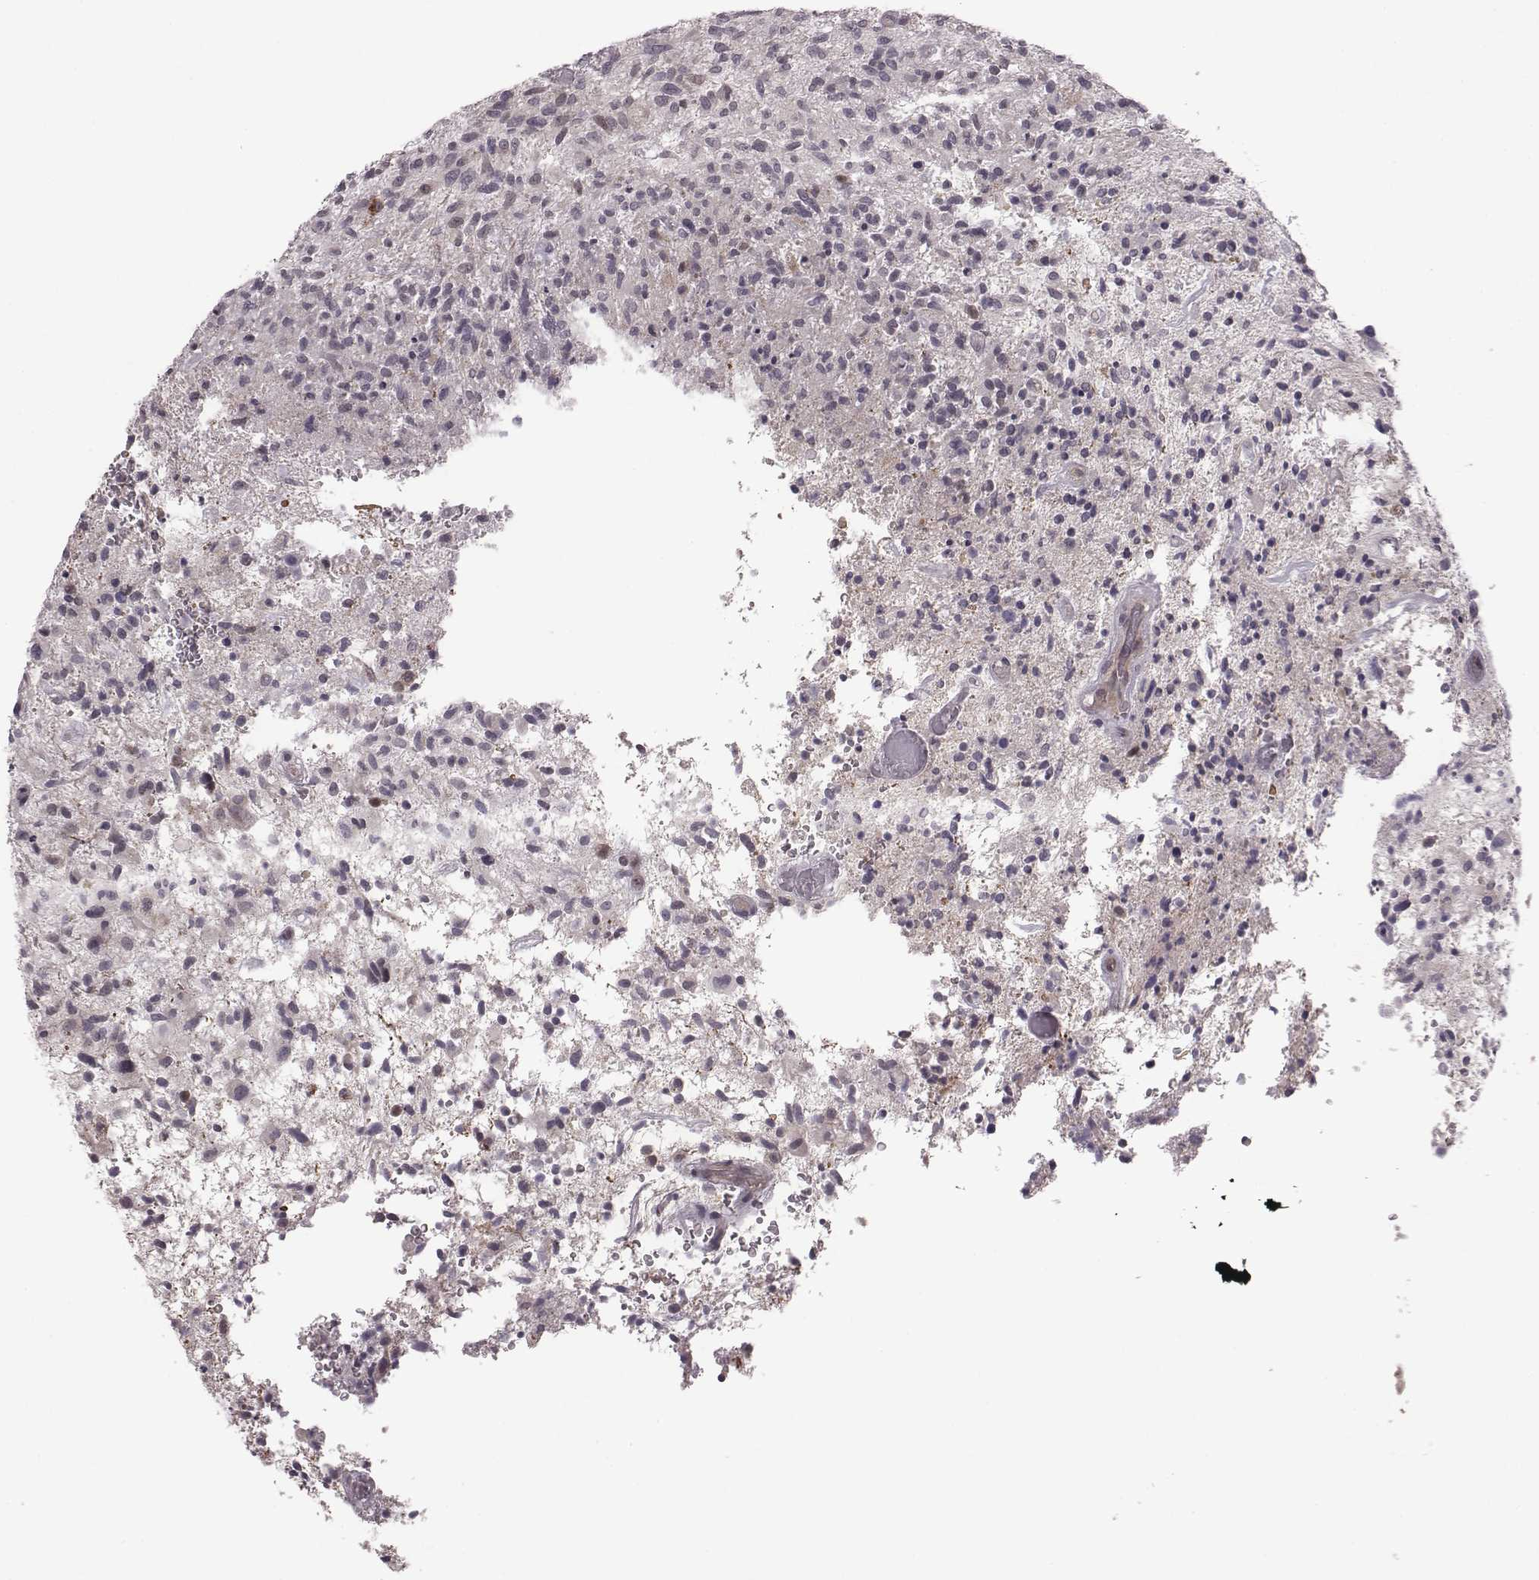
{"staining": {"intensity": "negative", "quantity": "none", "location": "none"}, "tissue": "glioma", "cell_type": "Tumor cells", "image_type": "cancer", "snomed": [{"axis": "morphology", "description": "Glioma, malignant, High grade"}, {"axis": "topography", "description": "Brain"}], "caption": "High magnification brightfield microscopy of glioma stained with DAB (brown) and counterstained with hematoxylin (blue): tumor cells show no significant expression. (Stains: DAB (3,3'-diaminobenzidine) immunohistochemistry with hematoxylin counter stain, Microscopy: brightfield microscopy at high magnification).", "gene": "BICDL1", "patient": {"sex": "male", "age": 47}}